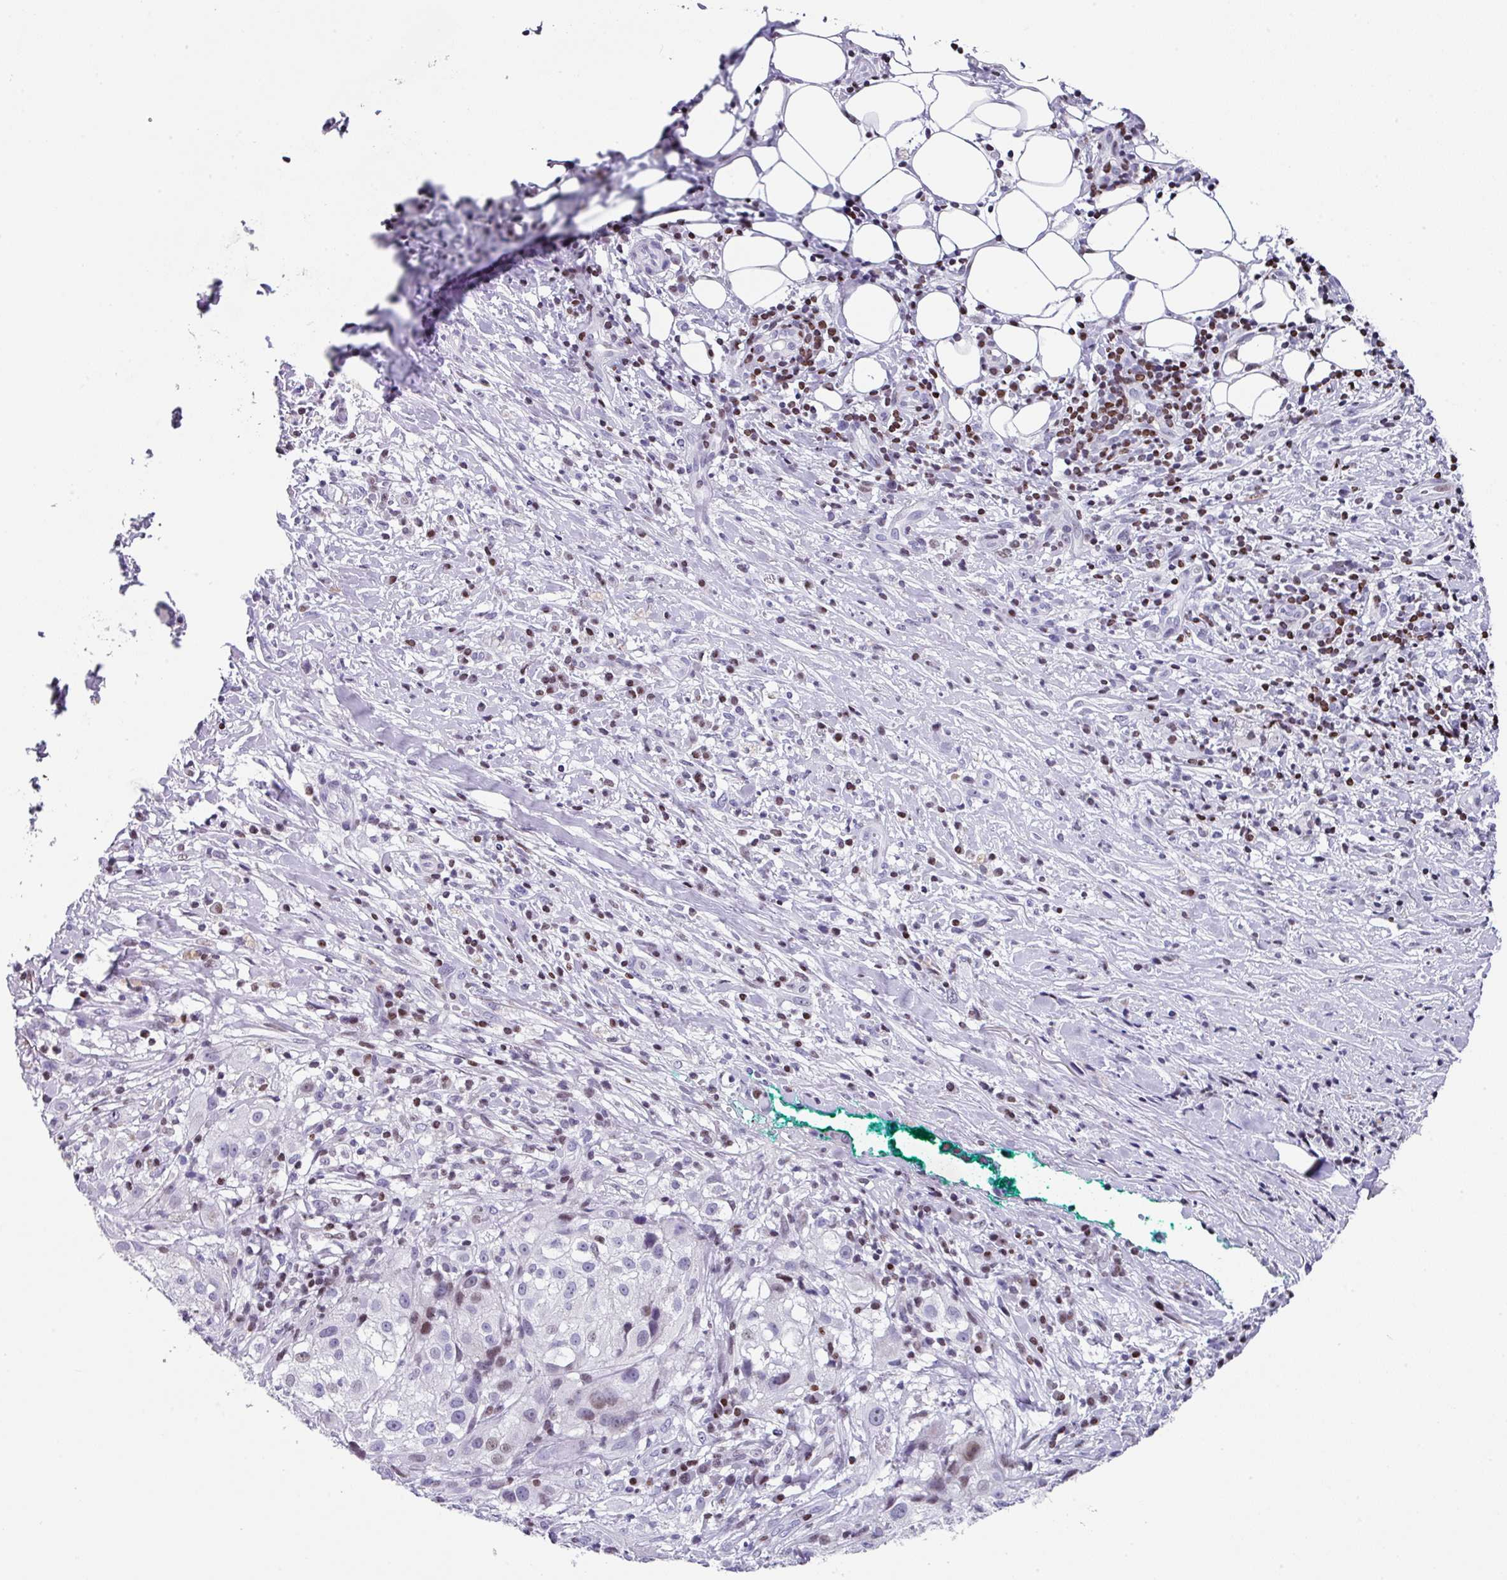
{"staining": {"intensity": "negative", "quantity": "none", "location": "none"}, "tissue": "melanoma", "cell_type": "Tumor cells", "image_type": "cancer", "snomed": [{"axis": "morphology", "description": "Necrosis, NOS"}, {"axis": "morphology", "description": "Malignant melanoma, NOS"}, {"axis": "topography", "description": "Skin"}], "caption": "DAB (3,3'-diaminobenzidine) immunohistochemical staining of malignant melanoma exhibits no significant staining in tumor cells. The staining is performed using DAB brown chromogen with nuclei counter-stained in using hematoxylin.", "gene": "TCF3", "patient": {"sex": "female", "age": 87}}